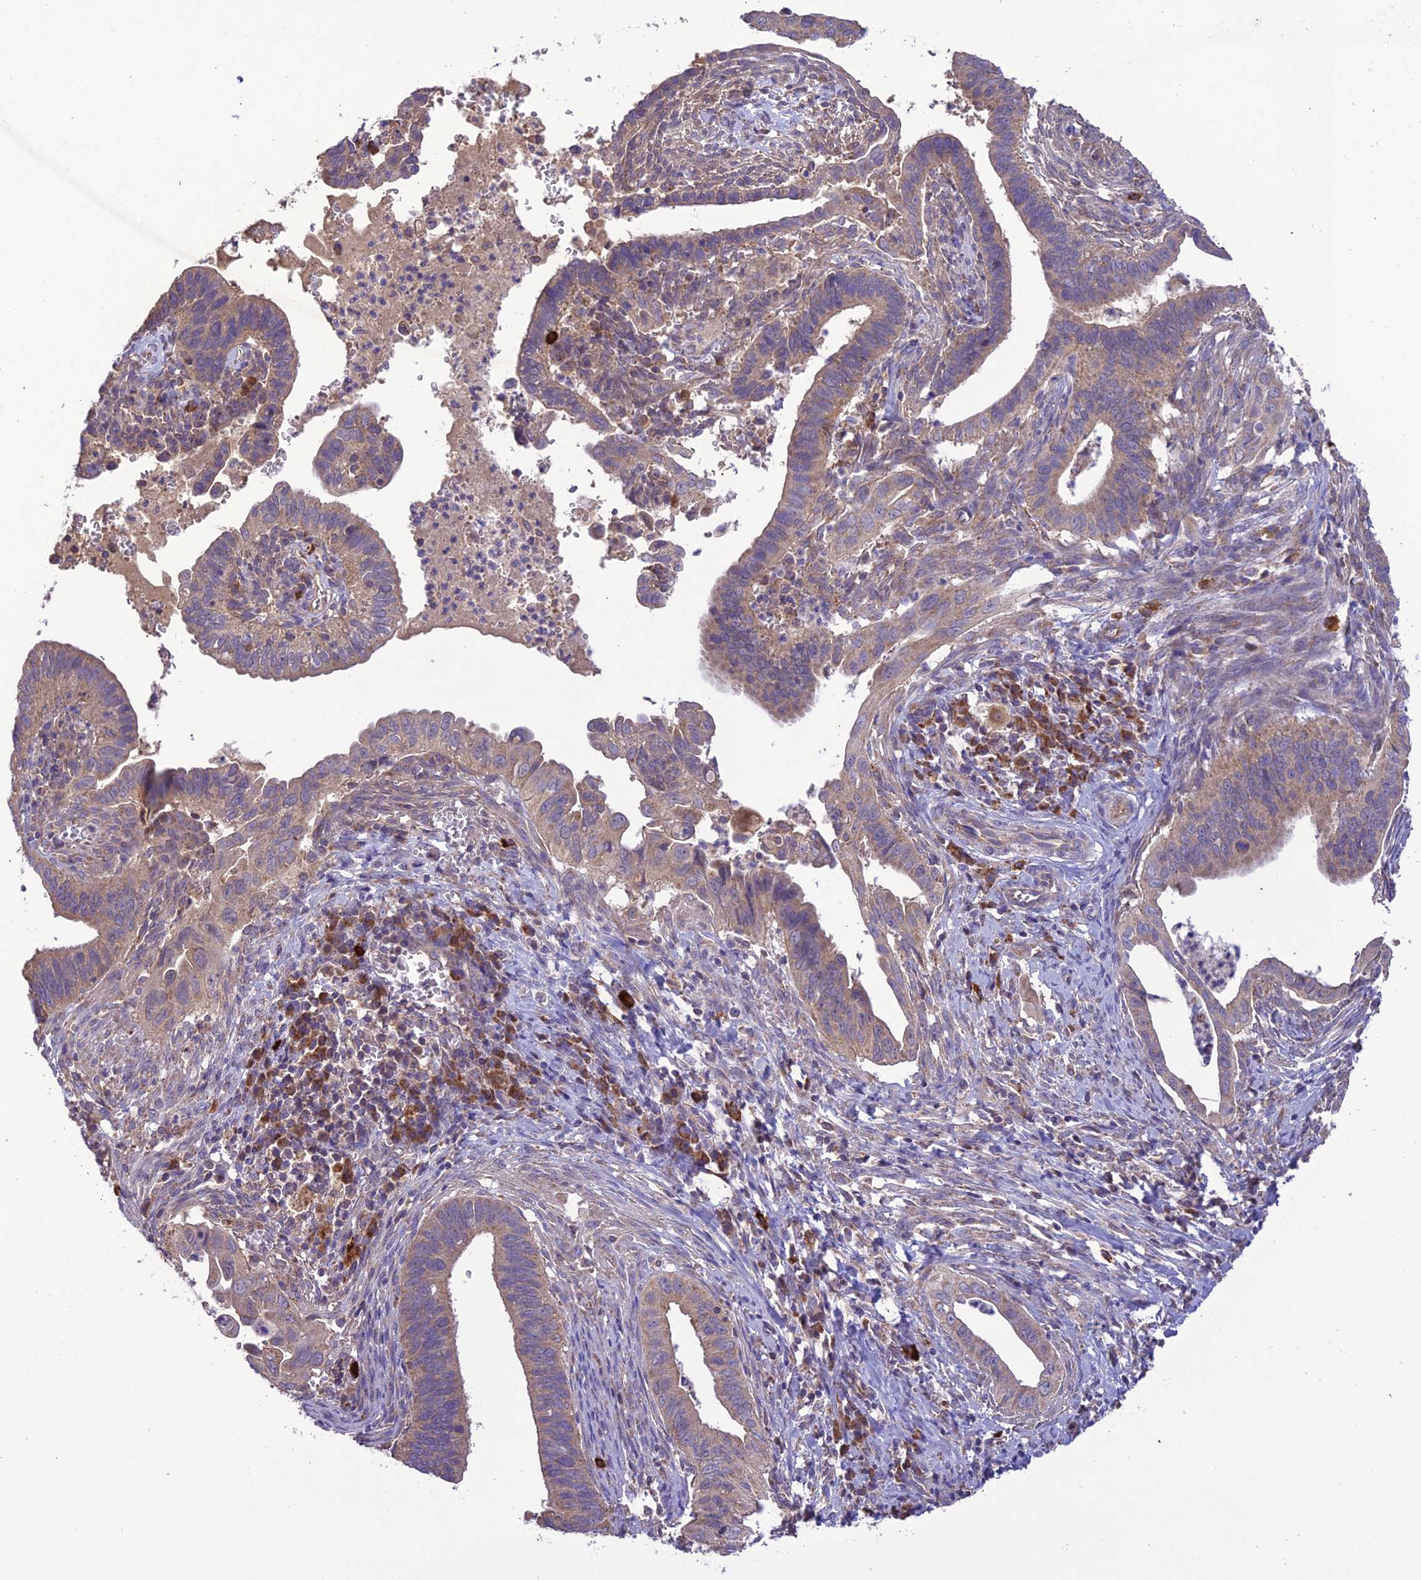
{"staining": {"intensity": "weak", "quantity": ">75%", "location": "cytoplasmic/membranous"}, "tissue": "cervical cancer", "cell_type": "Tumor cells", "image_type": "cancer", "snomed": [{"axis": "morphology", "description": "Adenocarcinoma, NOS"}, {"axis": "topography", "description": "Cervix"}], "caption": "Immunohistochemical staining of adenocarcinoma (cervical) exhibits weak cytoplasmic/membranous protein positivity in approximately >75% of tumor cells. (Brightfield microscopy of DAB IHC at high magnification).", "gene": "NDUFAF1", "patient": {"sex": "female", "age": 42}}